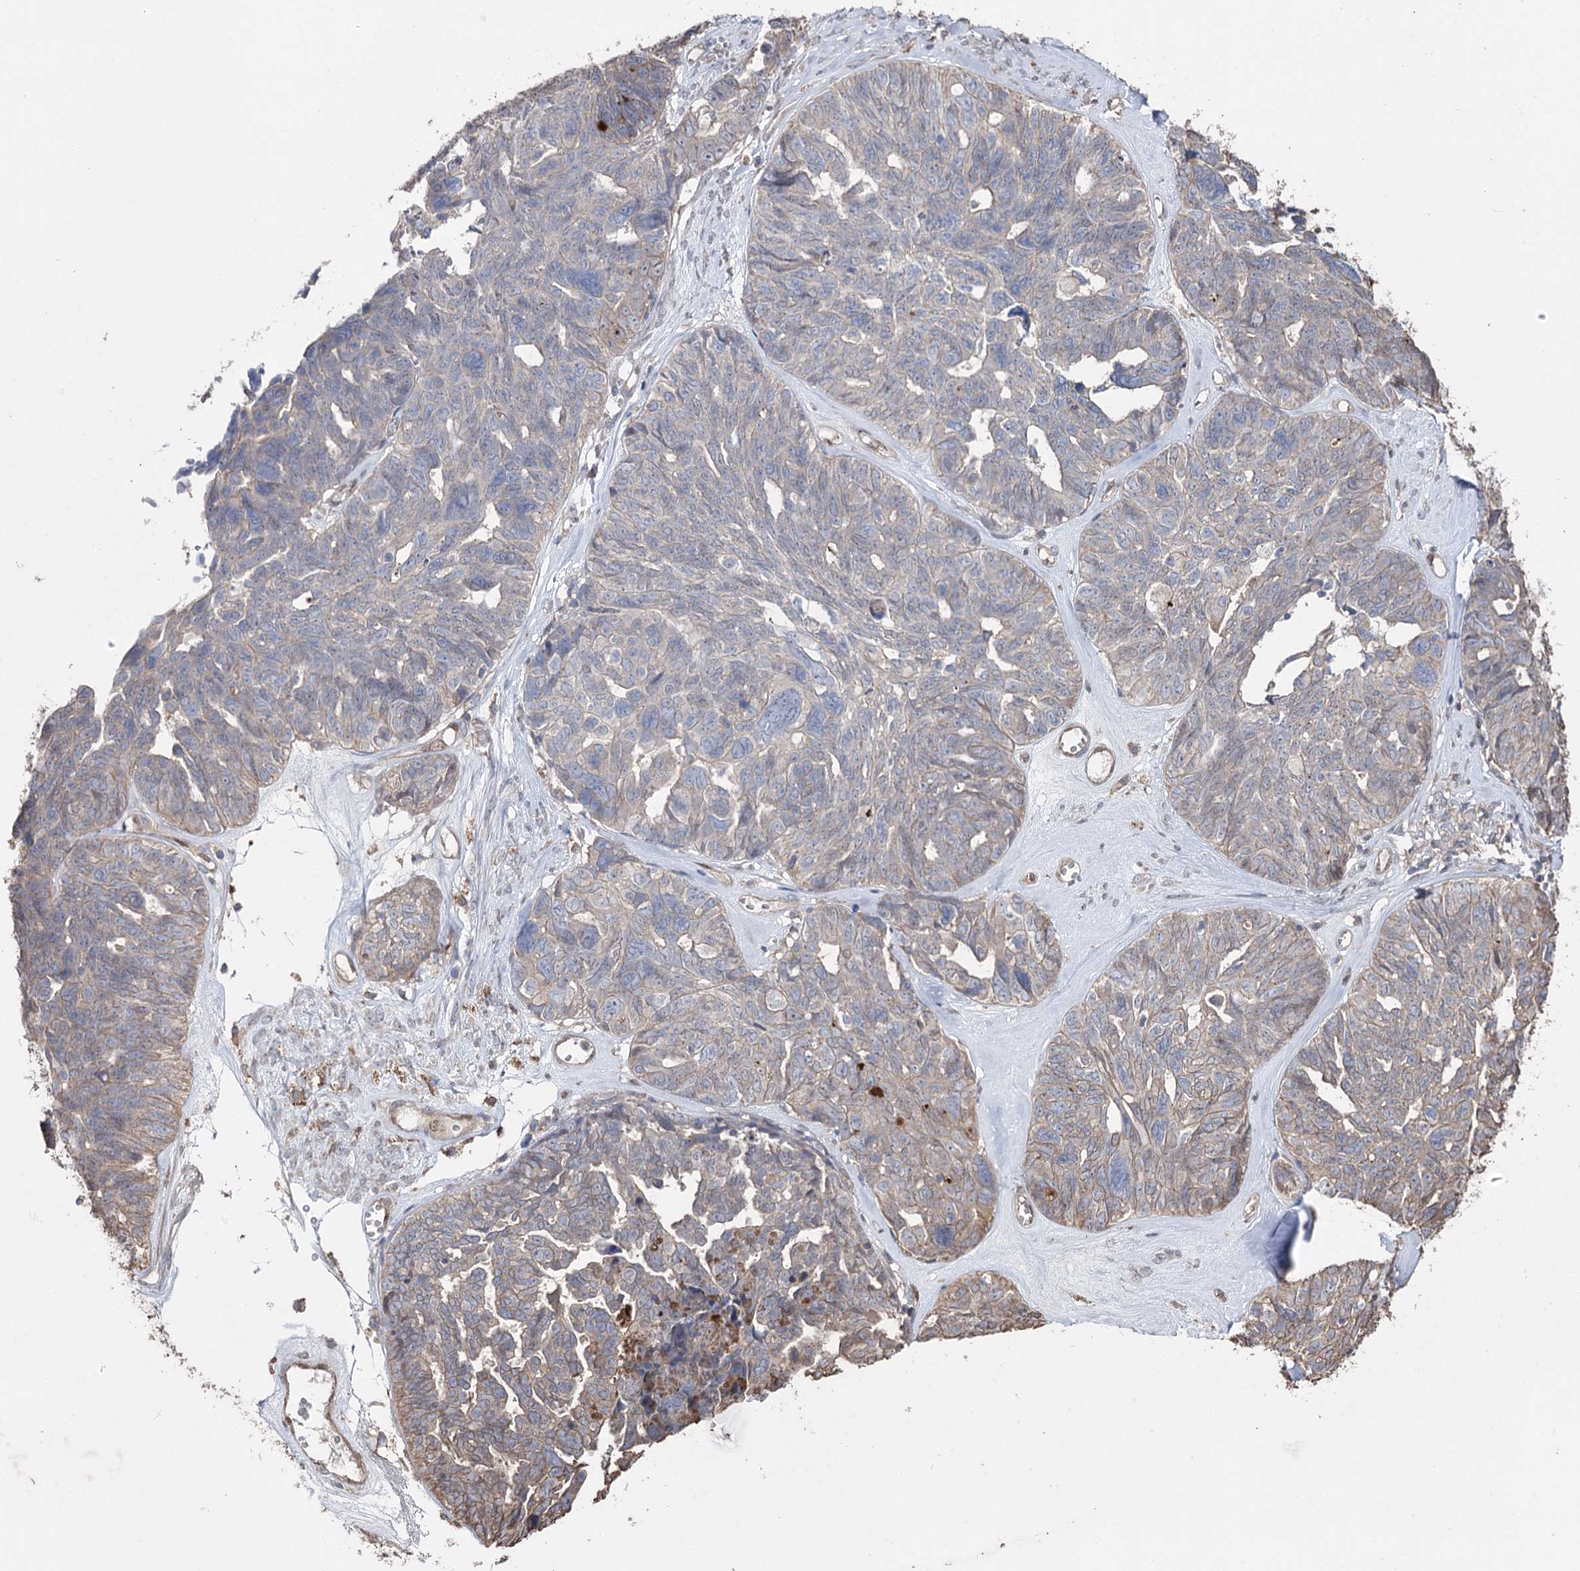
{"staining": {"intensity": "weak", "quantity": "<25%", "location": "cytoplasmic/membranous"}, "tissue": "ovarian cancer", "cell_type": "Tumor cells", "image_type": "cancer", "snomed": [{"axis": "morphology", "description": "Cystadenocarcinoma, serous, NOS"}, {"axis": "topography", "description": "Ovary"}], "caption": "This is an IHC image of human serous cystadenocarcinoma (ovarian). There is no expression in tumor cells.", "gene": "FAM13B", "patient": {"sex": "female", "age": 79}}